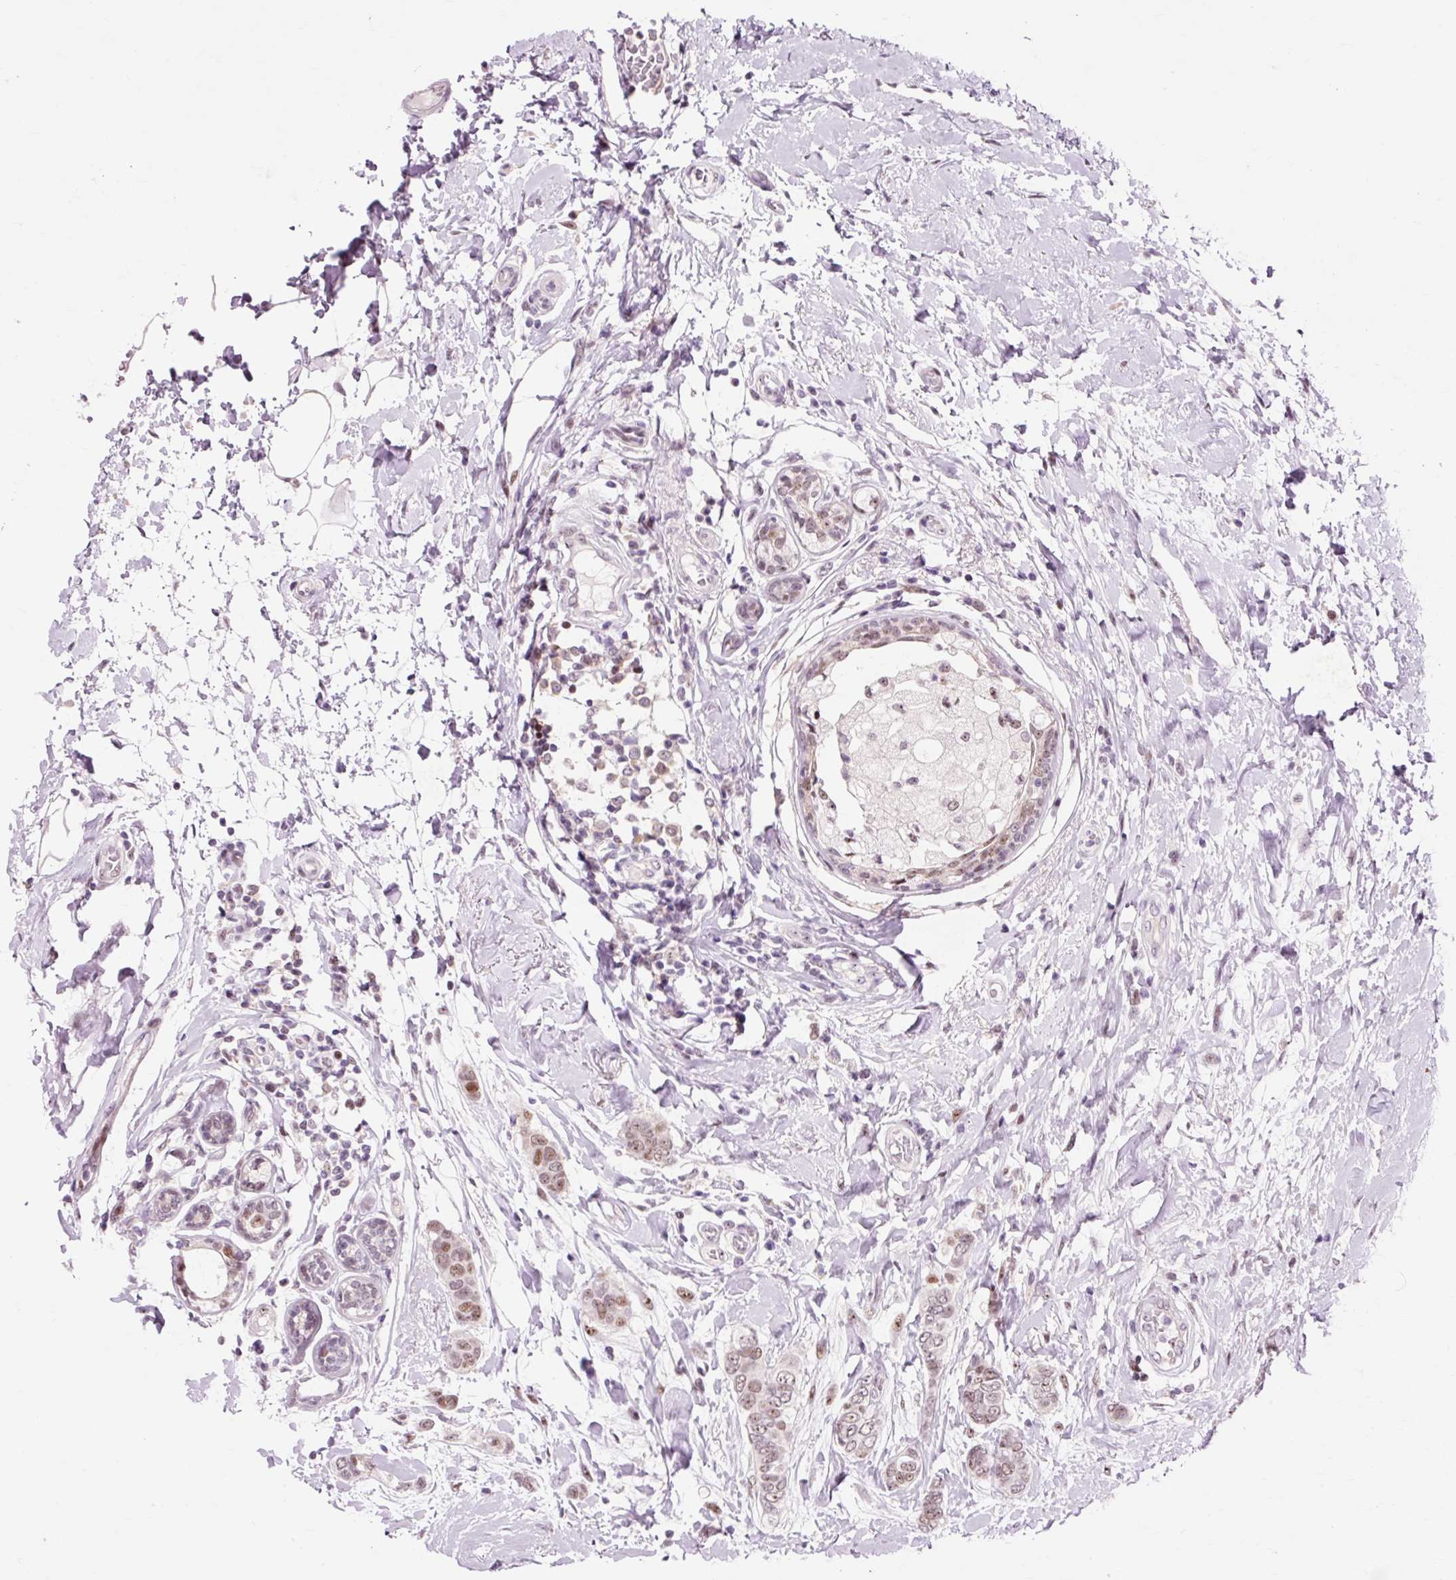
{"staining": {"intensity": "moderate", "quantity": "<25%", "location": "nuclear"}, "tissue": "breast cancer", "cell_type": "Tumor cells", "image_type": "cancer", "snomed": [{"axis": "morphology", "description": "Lobular carcinoma"}, {"axis": "topography", "description": "Breast"}], "caption": "DAB immunohistochemical staining of human breast cancer (lobular carcinoma) displays moderate nuclear protein positivity in about <25% of tumor cells.", "gene": "MACROD2", "patient": {"sex": "female", "age": 51}}